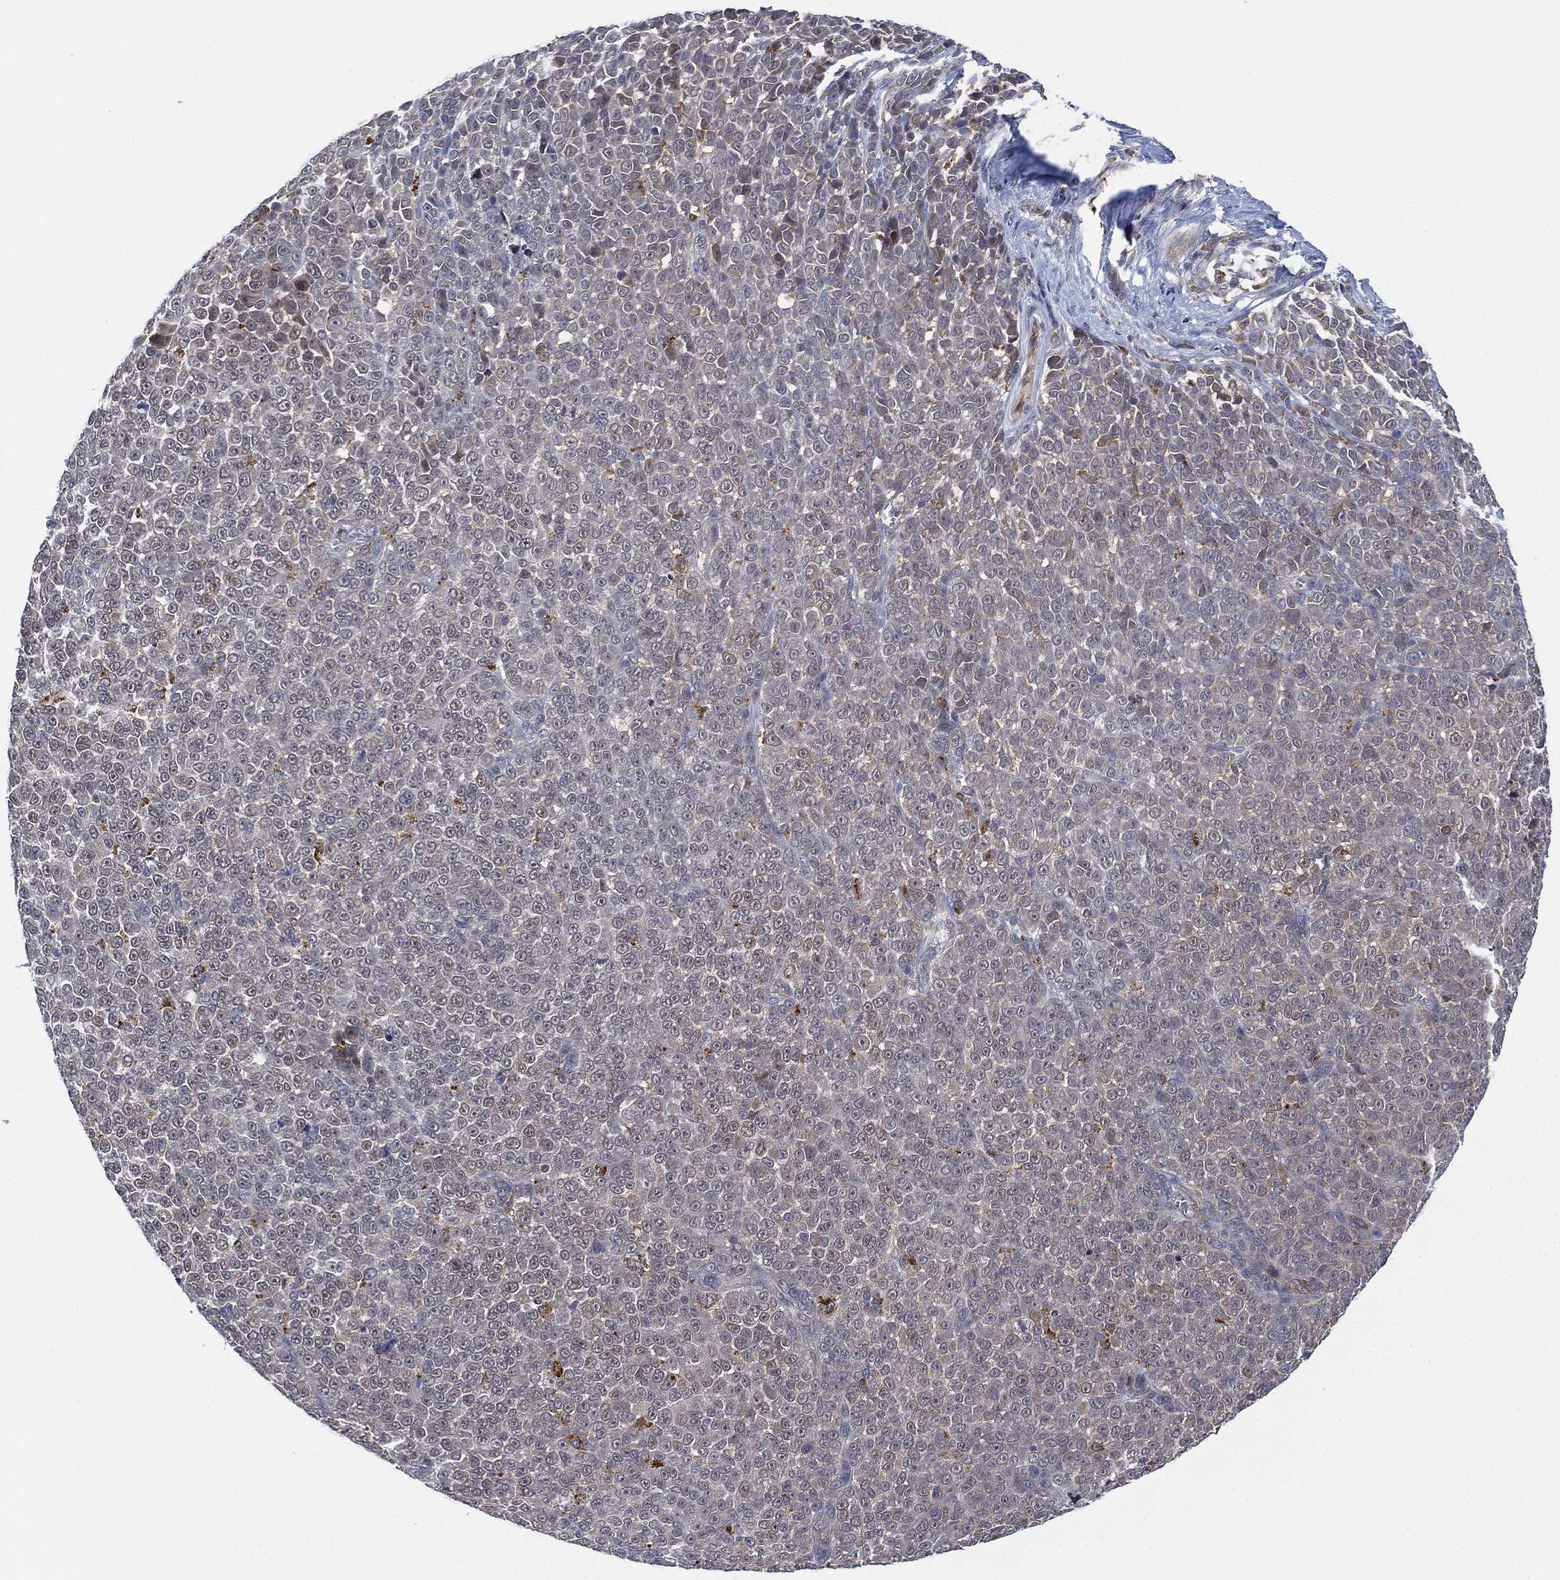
{"staining": {"intensity": "negative", "quantity": "none", "location": "none"}, "tissue": "melanoma", "cell_type": "Tumor cells", "image_type": "cancer", "snomed": [{"axis": "morphology", "description": "Malignant melanoma, NOS"}, {"axis": "topography", "description": "Skin"}], "caption": "A high-resolution histopathology image shows immunohistochemistry (IHC) staining of malignant melanoma, which demonstrates no significant positivity in tumor cells. (IHC, brightfield microscopy, high magnification).", "gene": "FES", "patient": {"sex": "female", "age": 95}}